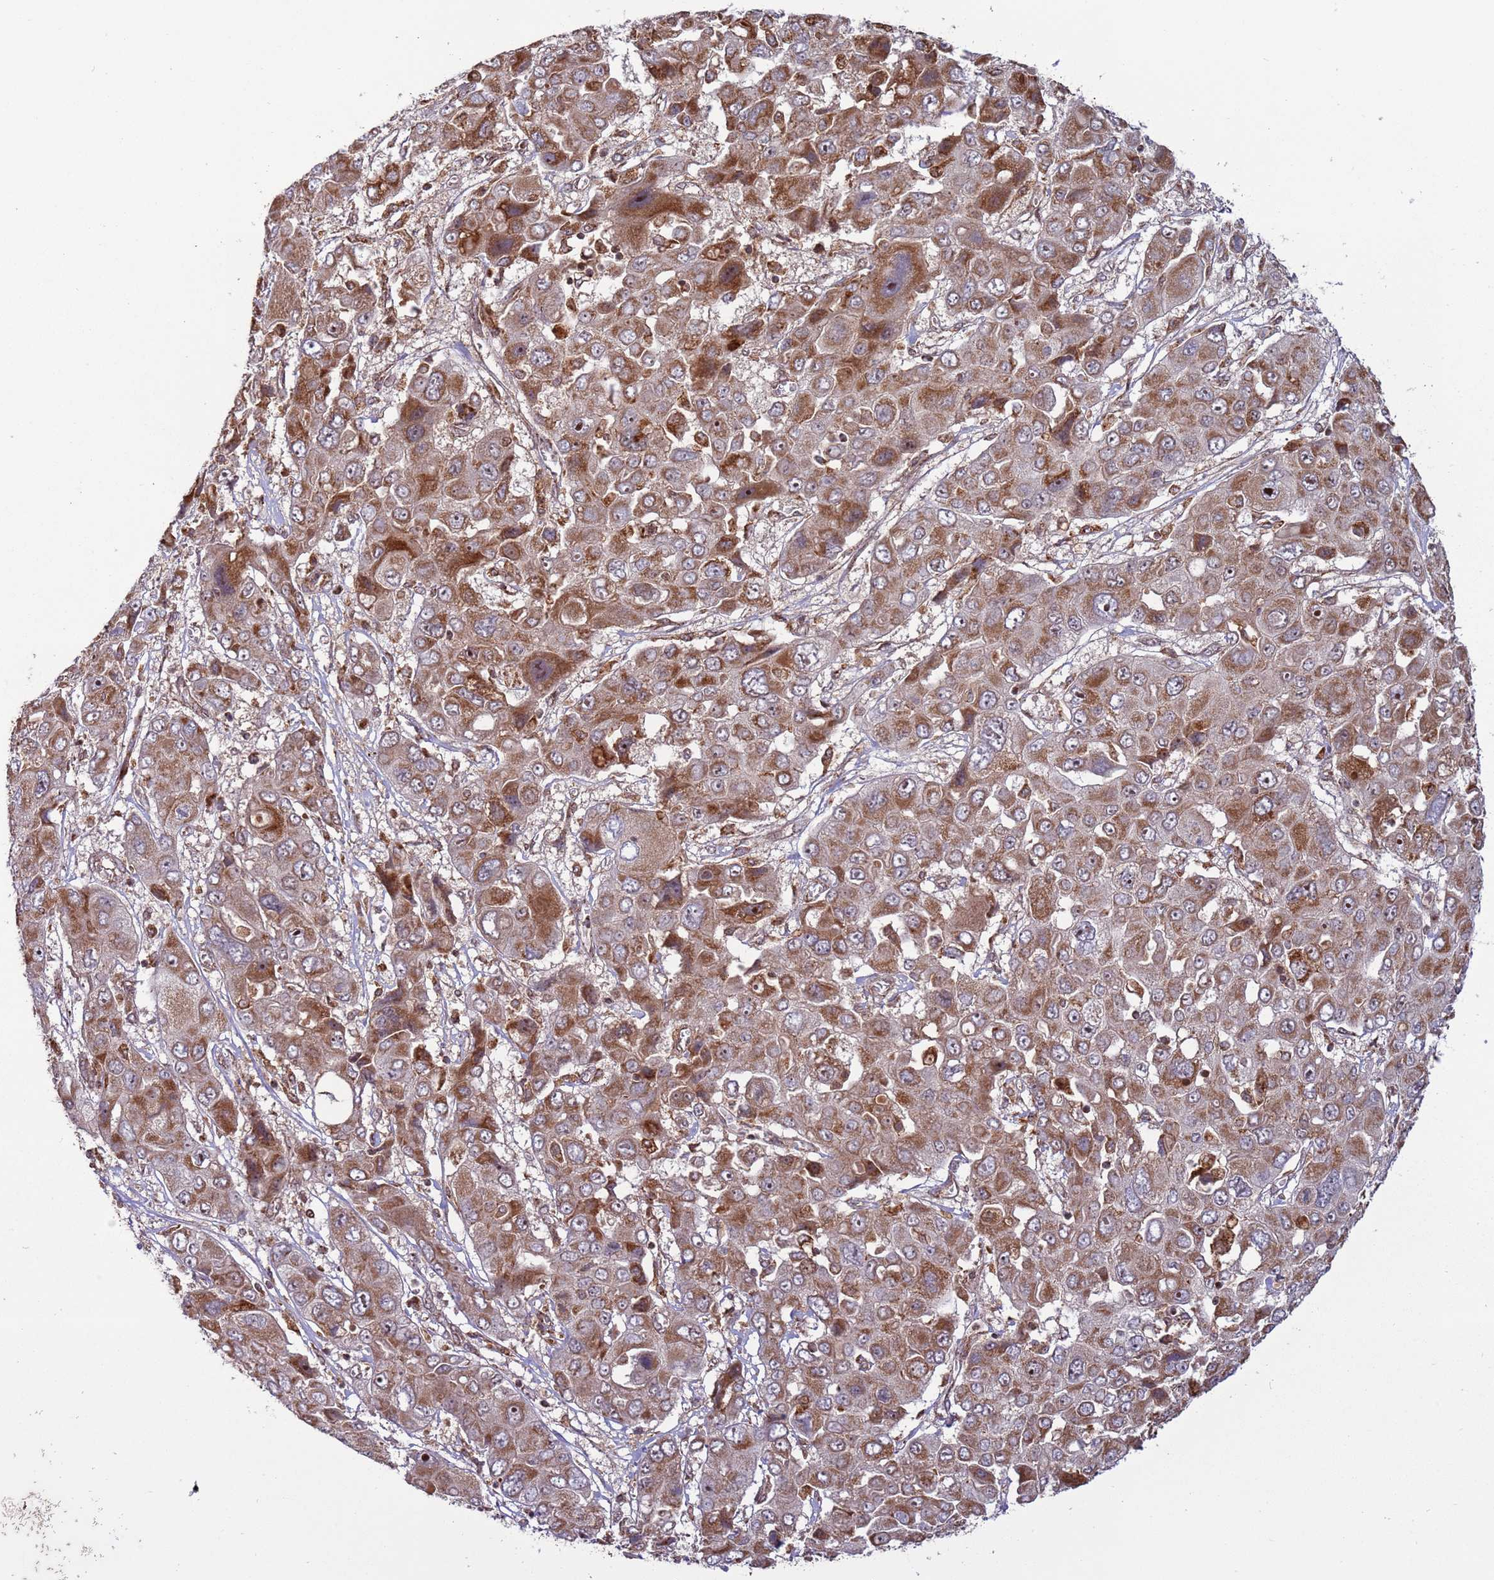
{"staining": {"intensity": "strong", "quantity": ">75%", "location": "cytoplasmic/membranous,nuclear"}, "tissue": "liver cancer", "cell_type": "Tumor cells", "image_type": "cancer", "snomed": [{"axis": "morphology", "description": "Cholangiocarcinoma"}, {"axis": "topography", "description": "Liver"}], "caption": "High-magnification brightfield microscopy of cholangiocarcinoma (liver) stained with DAB (brown) and counterstained with hematoxylin (blue). tumor cells exhibit strong cytoplasmic/membranous and nuclear staining is appreciated in about>75% of cells.", "gene": "RCOR2", "patient": {"sex": "male", "age": 67}}